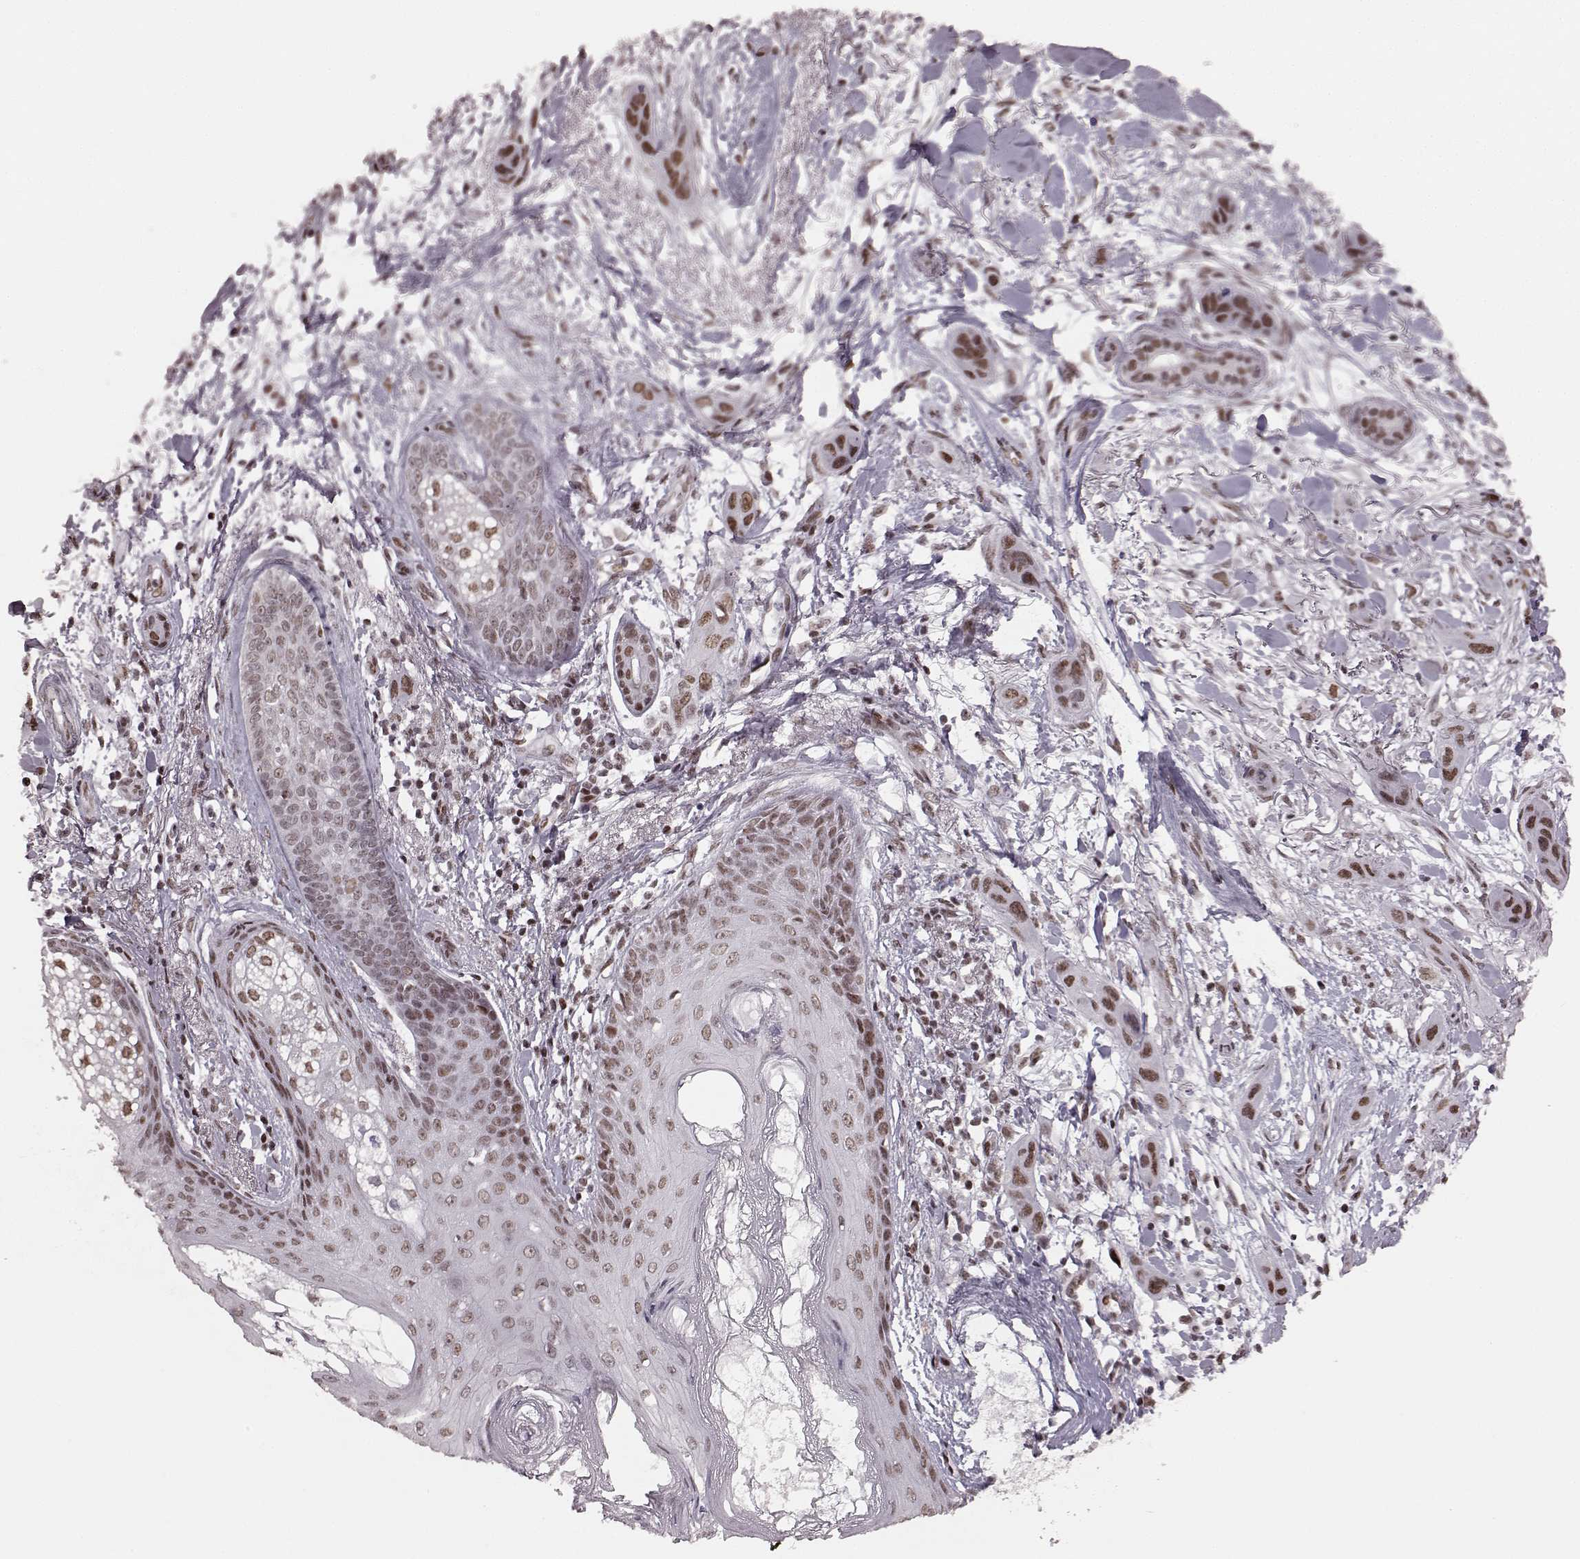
{"staining": {"intensity": "moderate", "quantity": ">75%", "location": "nuclear"}, "tissue": "skin cancer", "cell_type": "Tumor cells", "image_type": "cancer", "snomed": [{"axis": "morphology", "description": "Squamous cell carcinoma, NOS"}, {"axis": "topography", "description": "Skin"}], "caption": "Skin cancer stained with a protein marker exhibits moderate staining in tumor cells.", "gene": "NR2C1", "patient": {"sex": "male", "age": 79}}